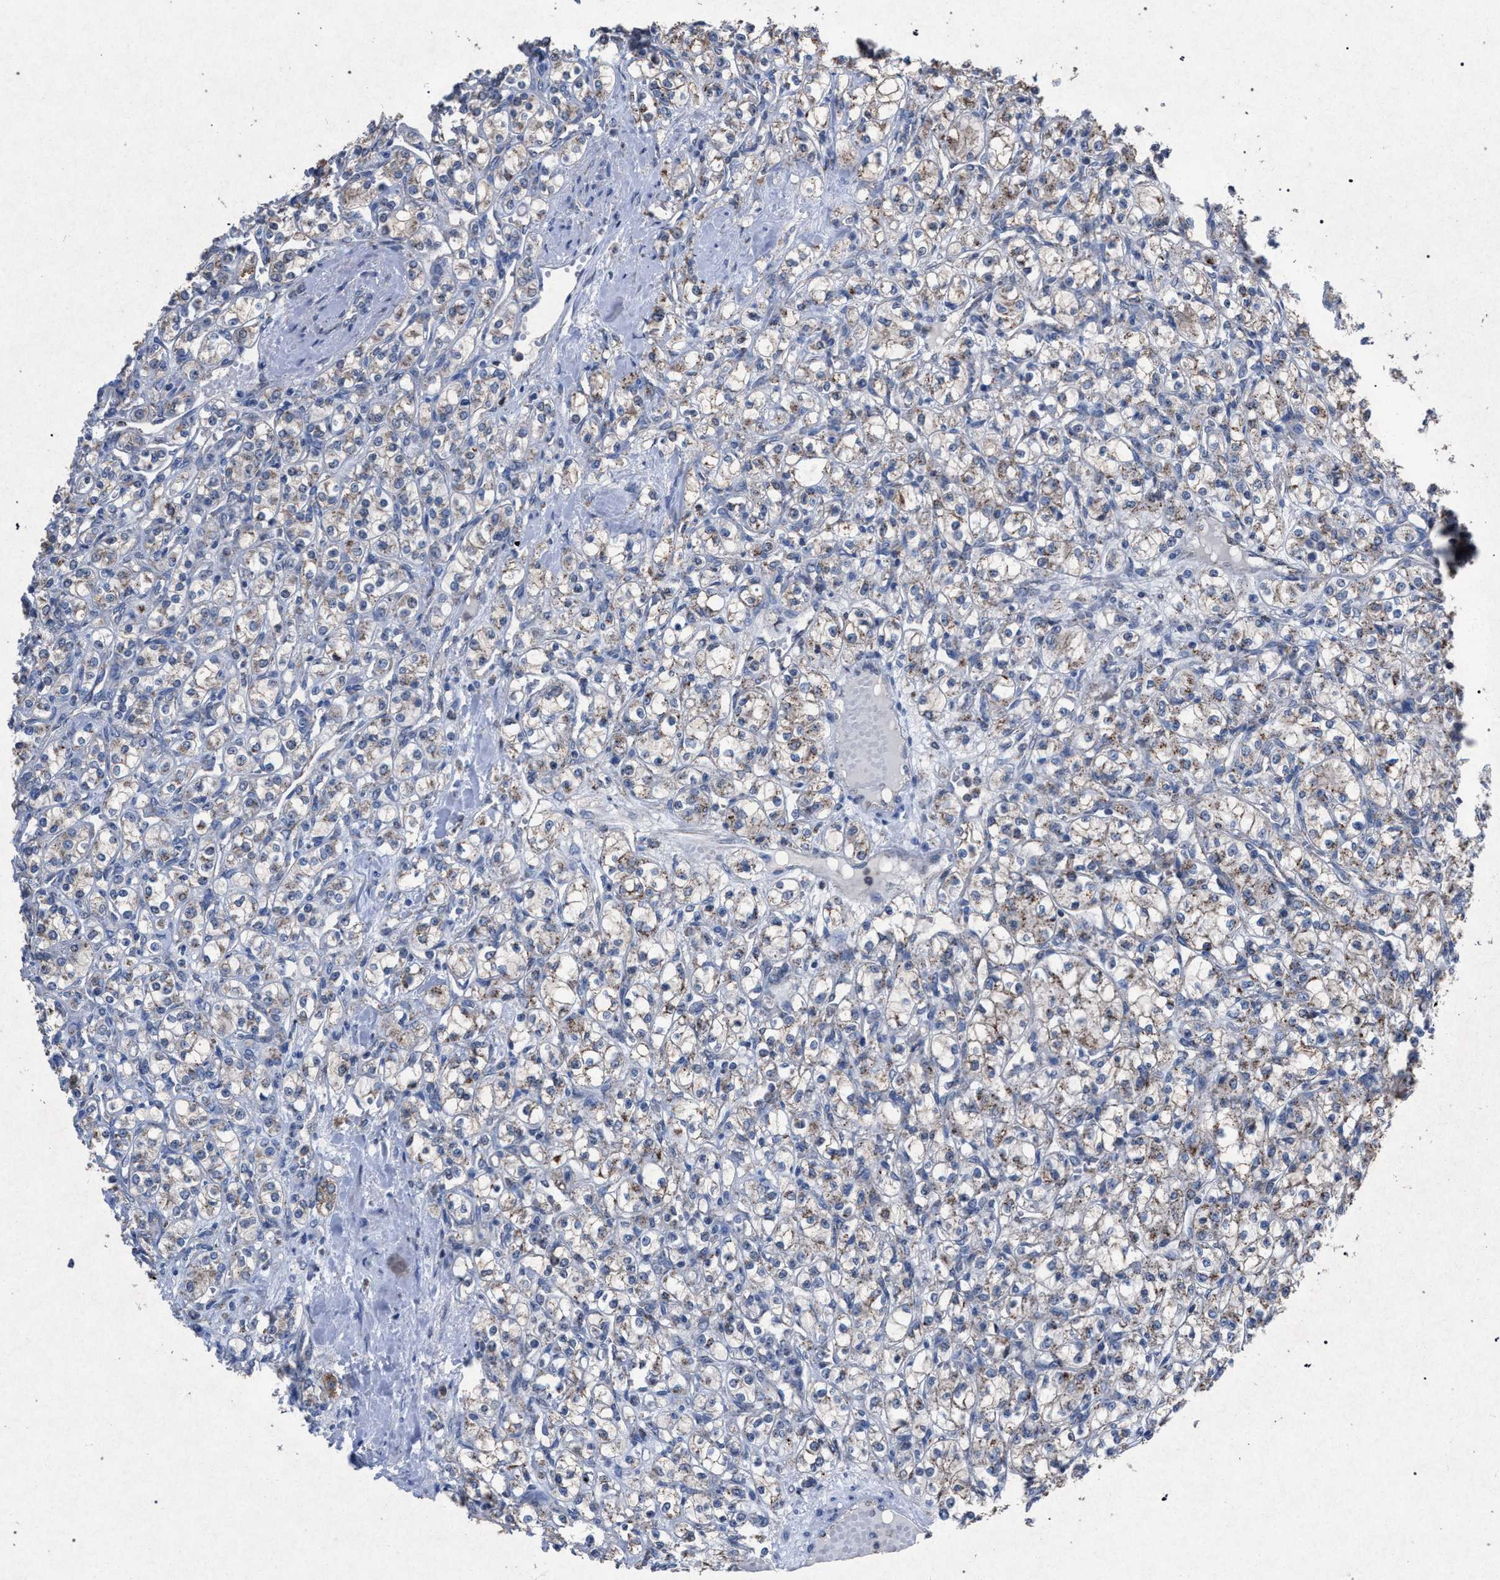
{"staining": {"intensity": "weak", "quantity": ">75%", "location": "cytoplasmic/membranous"}, "tissue": "renal cancer", "cell_type": "Tumor cells", "image_type": "cancer", "snomed": [{"axis": "morphology", "description": "Adenocarcinoma, NOS"}, {"axis": "topography", "description": "Kidney"}], "caption": "Weak cytoplasmic/membranous staining is present in approximately >75% of tumor cells in renal cancer (adenocarcinoma).", "gene": "HSD17B4", "patient": {"sex": "male", "age": 77}}